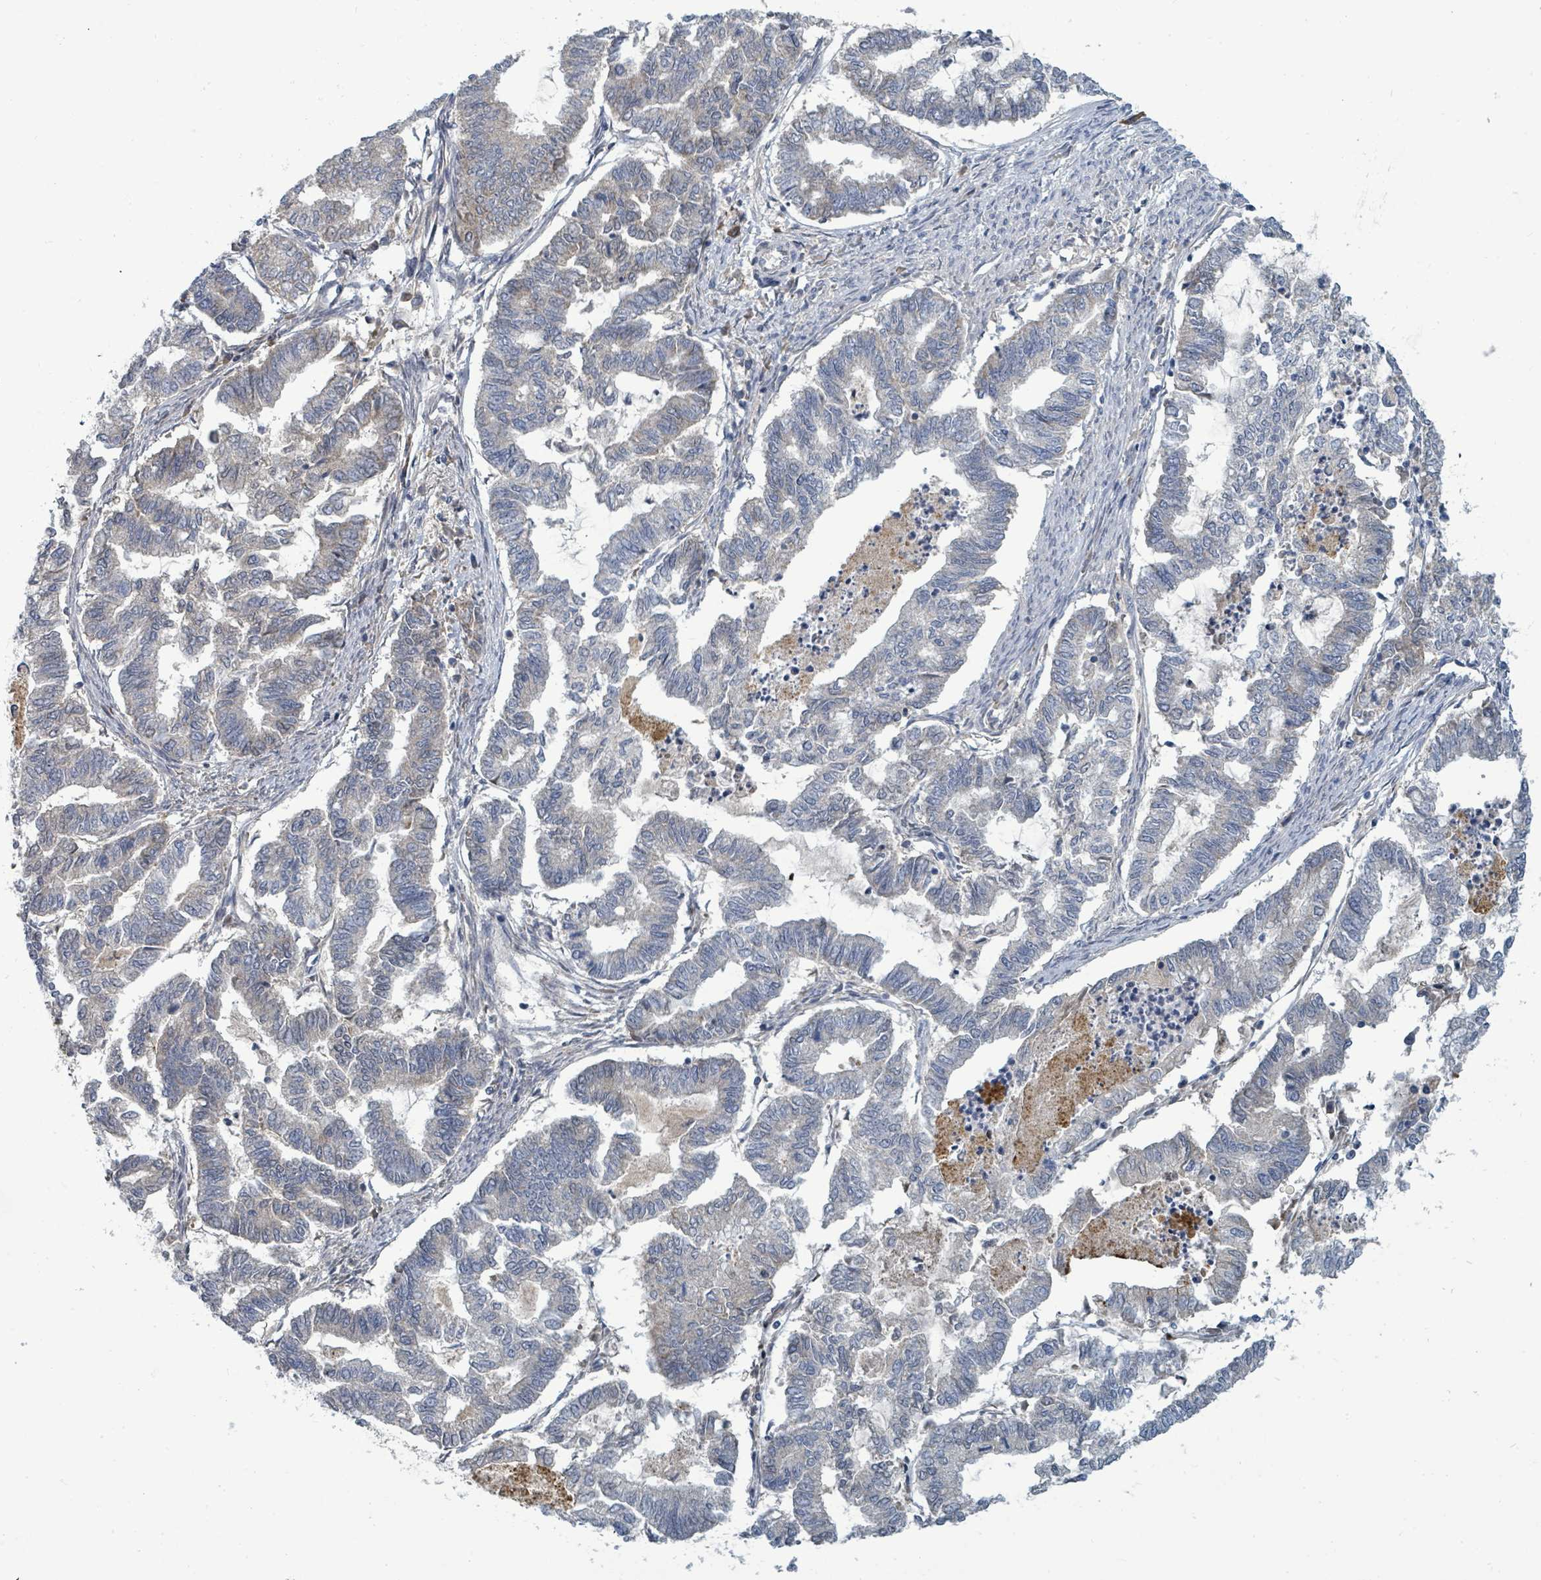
{"staining": {"intensity": "weak", "quantity": "25%-75%", "location": "cytoplasmic/membranous"}, "tissue": "endometrial cancer", "cell_type": "Tumor cells", "image_type": "cancer", "snomed": [{"axis": "morphology", "description": "Adenocarcinoma, NOS"}, {"axis": "topography", "description": "Endometrium"}], "caption": "A high-resolution histopathology image shows IHC staining of endometrial cancer, which demonstrates weak cytoplasmic/membranous staining in approximately 25%-75% of tumor cells. (Brightfield microscopy of DAB IHC at high magnification).", "gene": "SLC25A23", "patient": {"sex": "female", "age": 79}}